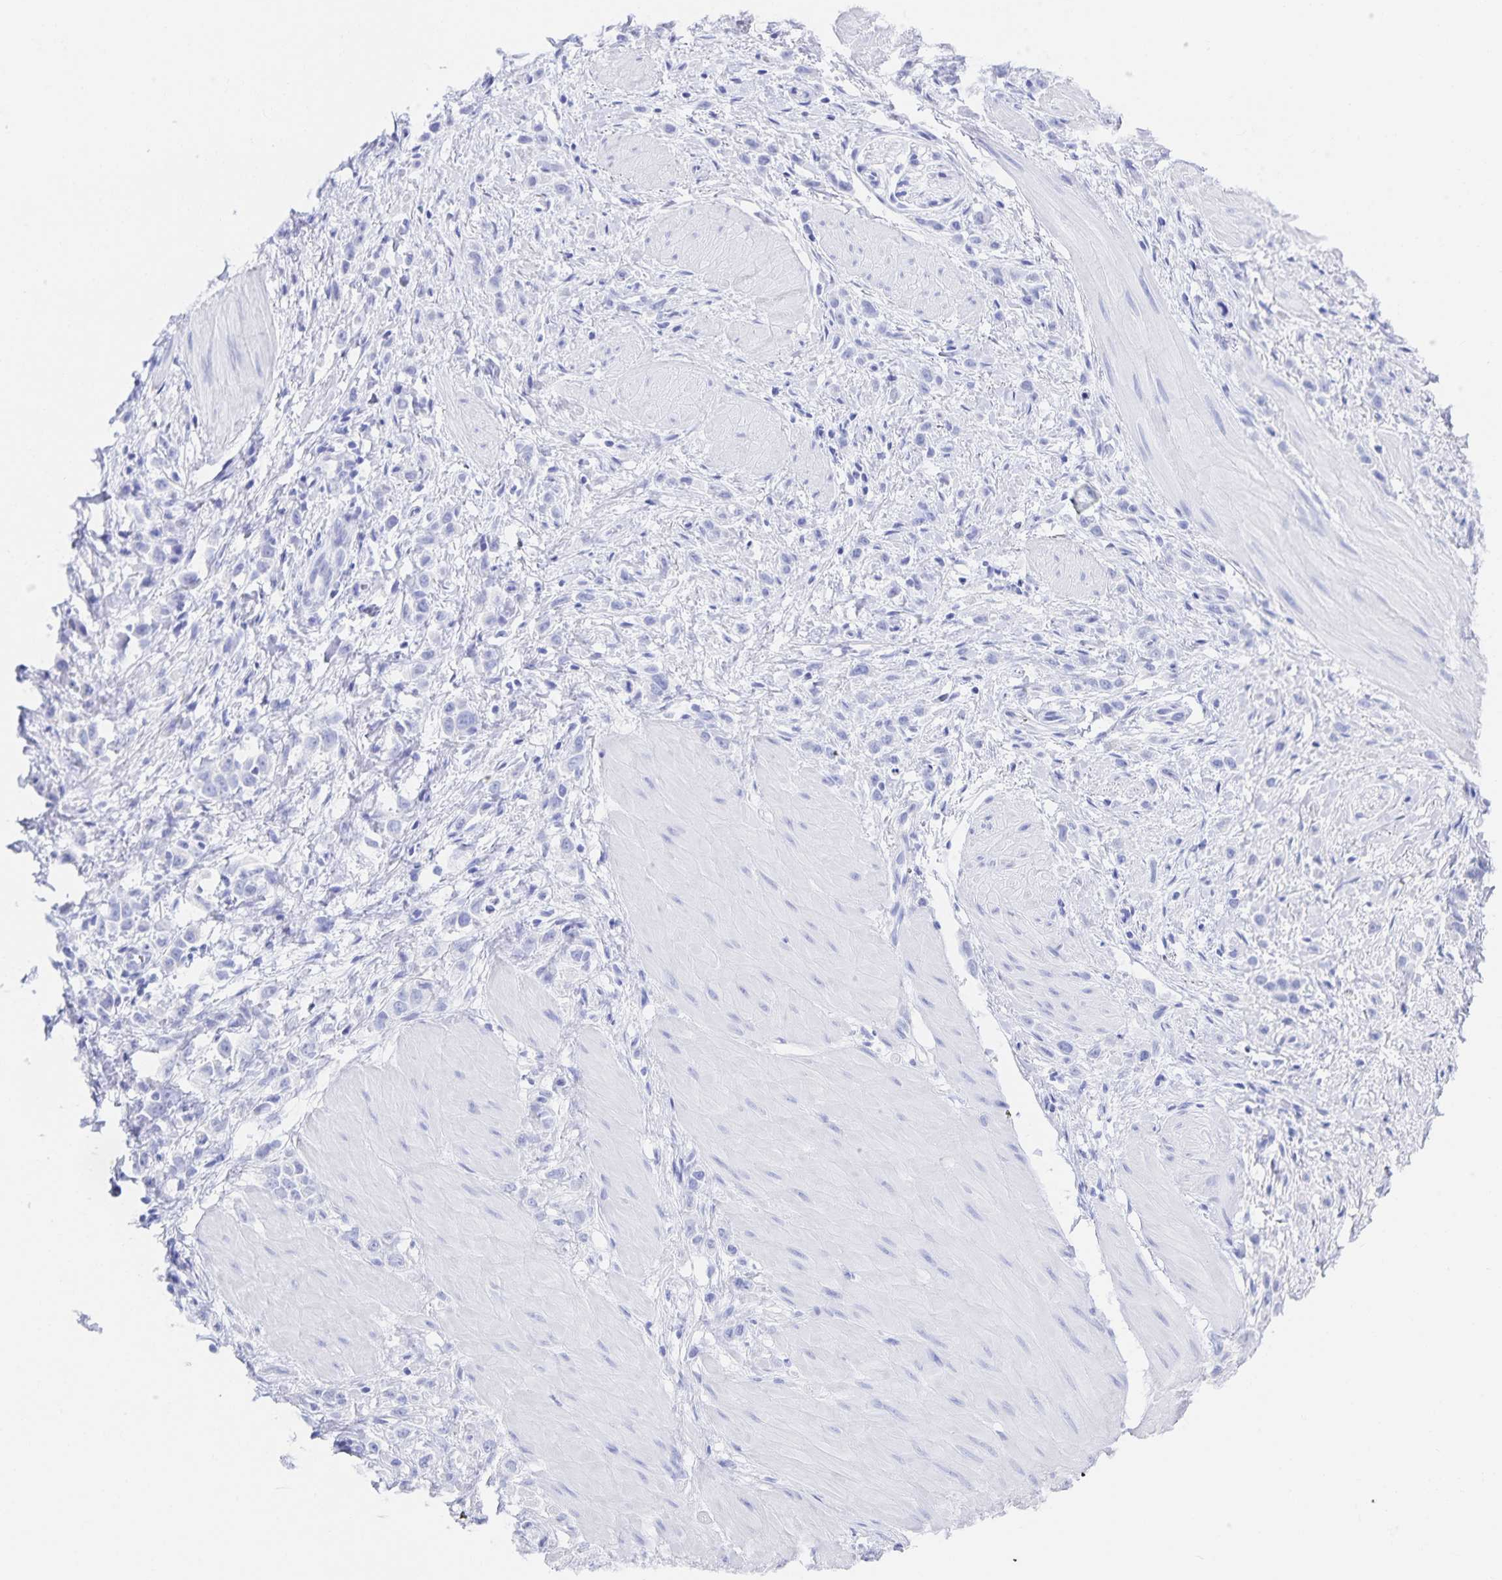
{"staining": {"intensity": "negative", "quantity": "none", "location": "none"}, "tissue": "stomach cancer", "cell_type": "Tumor cells", "image_type": "cancer", "snomed": [{"axis": "morphology", "description": "Adenocarcinoma, NOS"}, {"axis": "topography", "description": "Stomach"}], "caption": "This micrograph is of adenocarcinoma (stomach) stained with immunohistochemistry (IHC) to label a protein in brown with the nuclei are counter-stained blue. There is no expression in tumor cells.", "gene": "SNTN", "patient": {"sex": "male", "age": 47}}